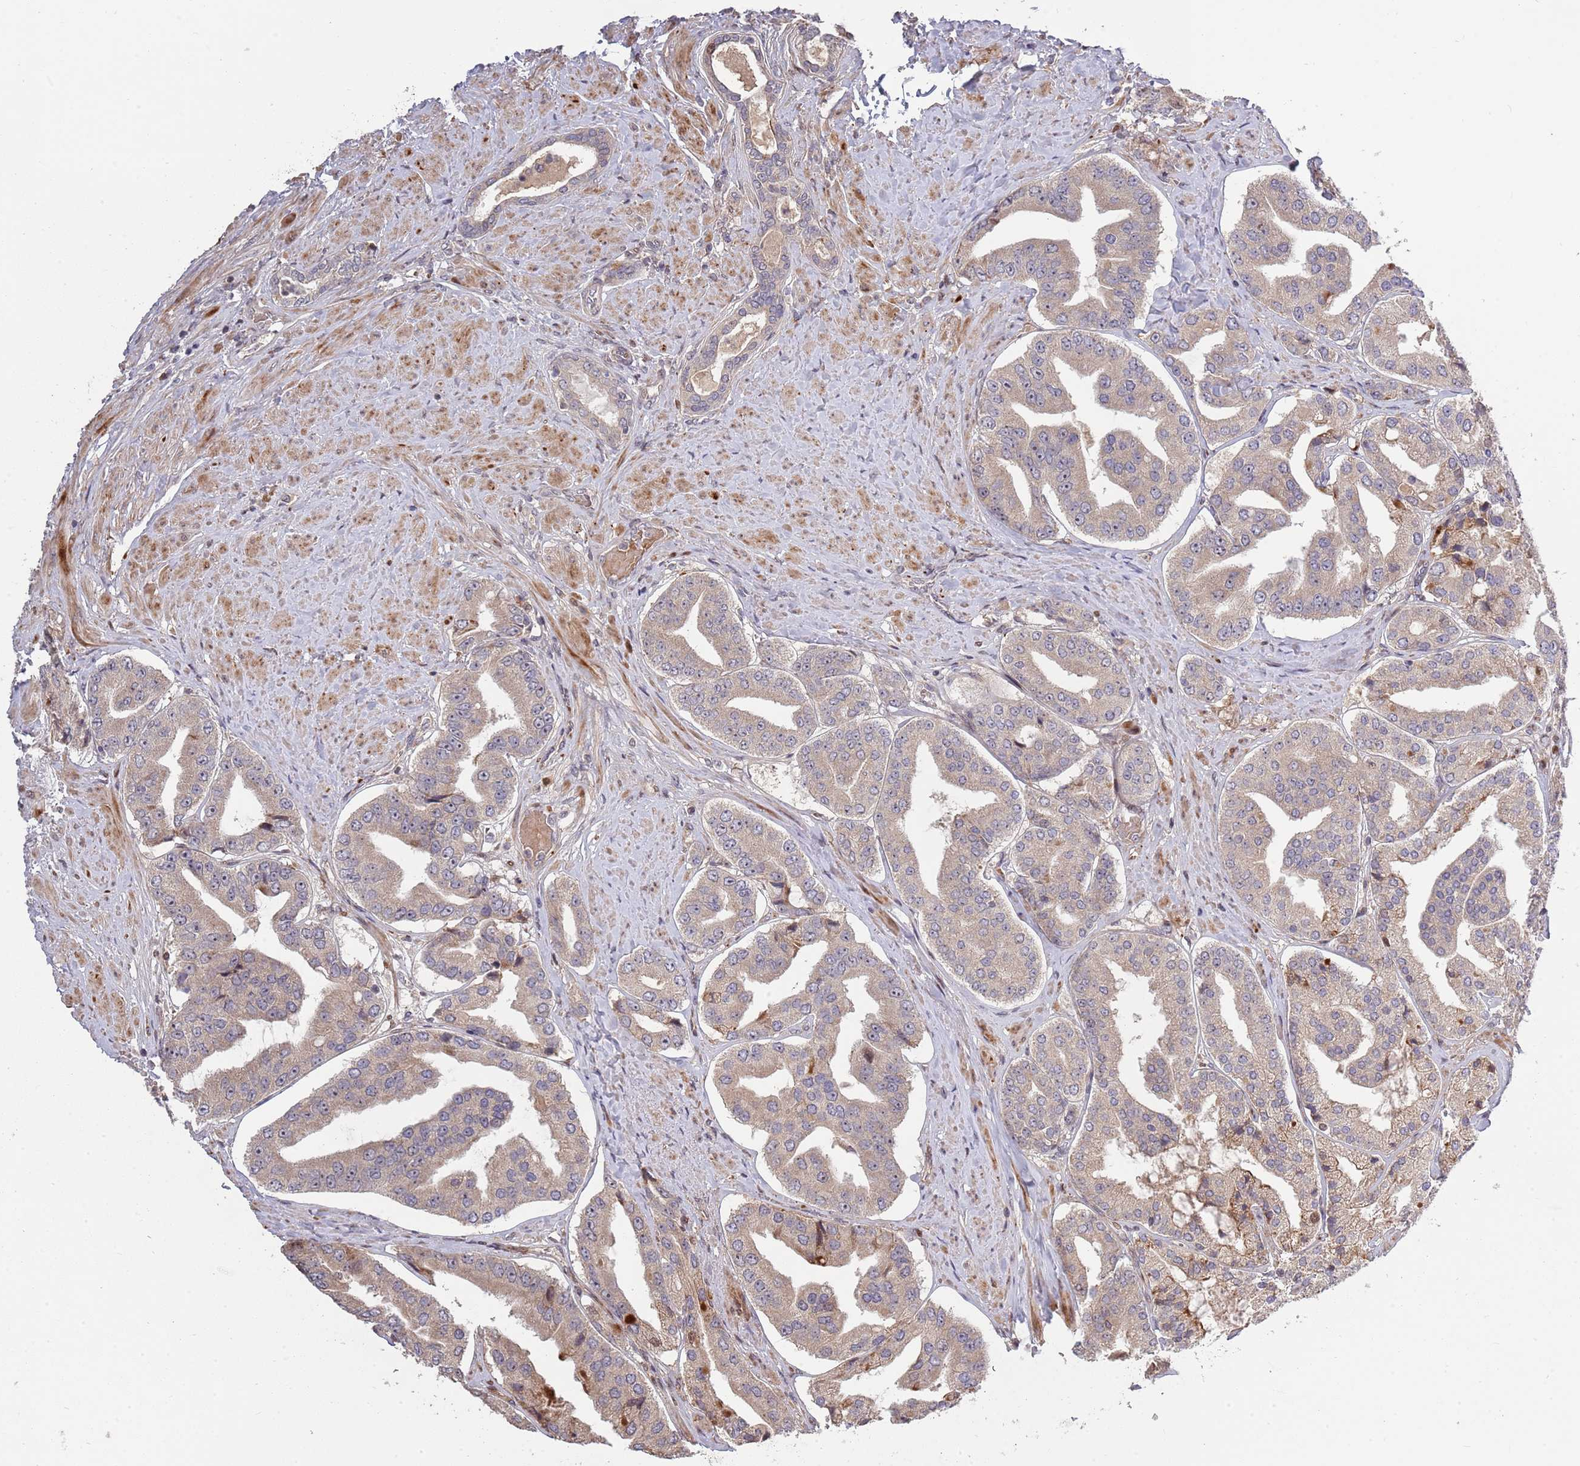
{"staining": {"intensity": "weak", "quantity": ">75%", "location": "cytoplasmic/membranous"}, "tissue": "prostate cancer", "cell_type": "Tumor cells", "image_type": "cancer", "snomed": [{"axis": "morphology", "description": "Adenocarcinoma, High grade"}, {"axis": "topography", "description": "Prostate"}], "caption": "Immunohistochemistry photomicrograph of human prostate cancer stained for a protein (brown), which demonstrates low levels of weak cytoplasmic/membranous expression in approximately >75% of tumor cells.", "gene": "SYNDIG1L", "patient": {"sex": "male", "age": 63}}